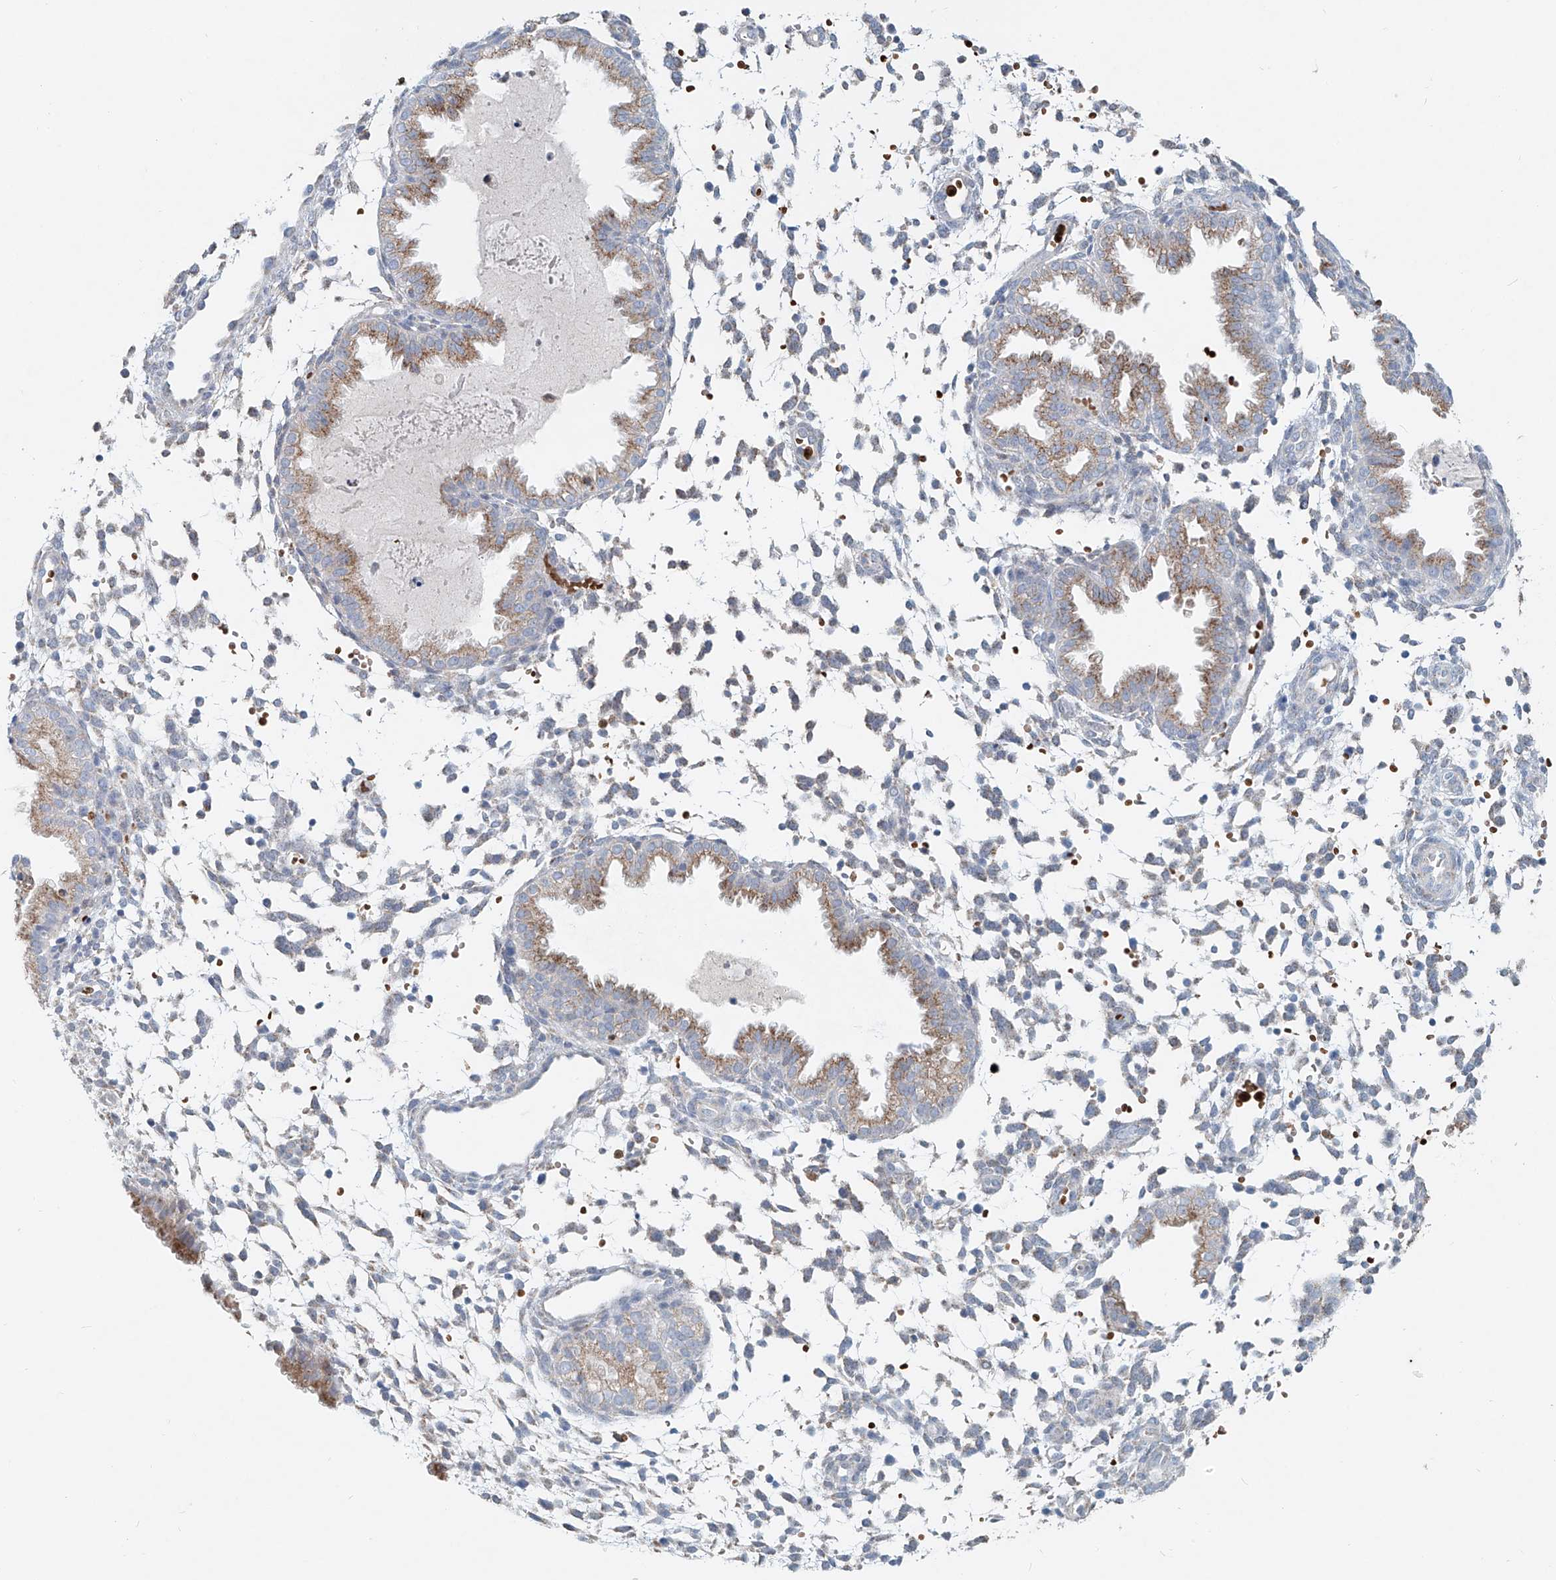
{"staining": {"intensity": "weak", "quantity": "25%-75%", "location": "cytoplasmic/membranous"}, "tissue": "endometrium", "cell_type": "Cells in endometrial stroma", "image_type": "normal", "snomed": [{"axis": "morphology", "description": "Normal tissue, NOS"}, {"axis": "topography", "description": "Endometrium"}], "caption": "Protein positivity by immunohistochemistry displays weak cytoplasmic/membranous positivity in approximately 25%-75% of cells in endometrial stroma in normal endometrium. (DAB IHC with brightfield microscopy, high magnification).", "gene": "PTPRA", "patient": {"sex": "female", "age": 33}}